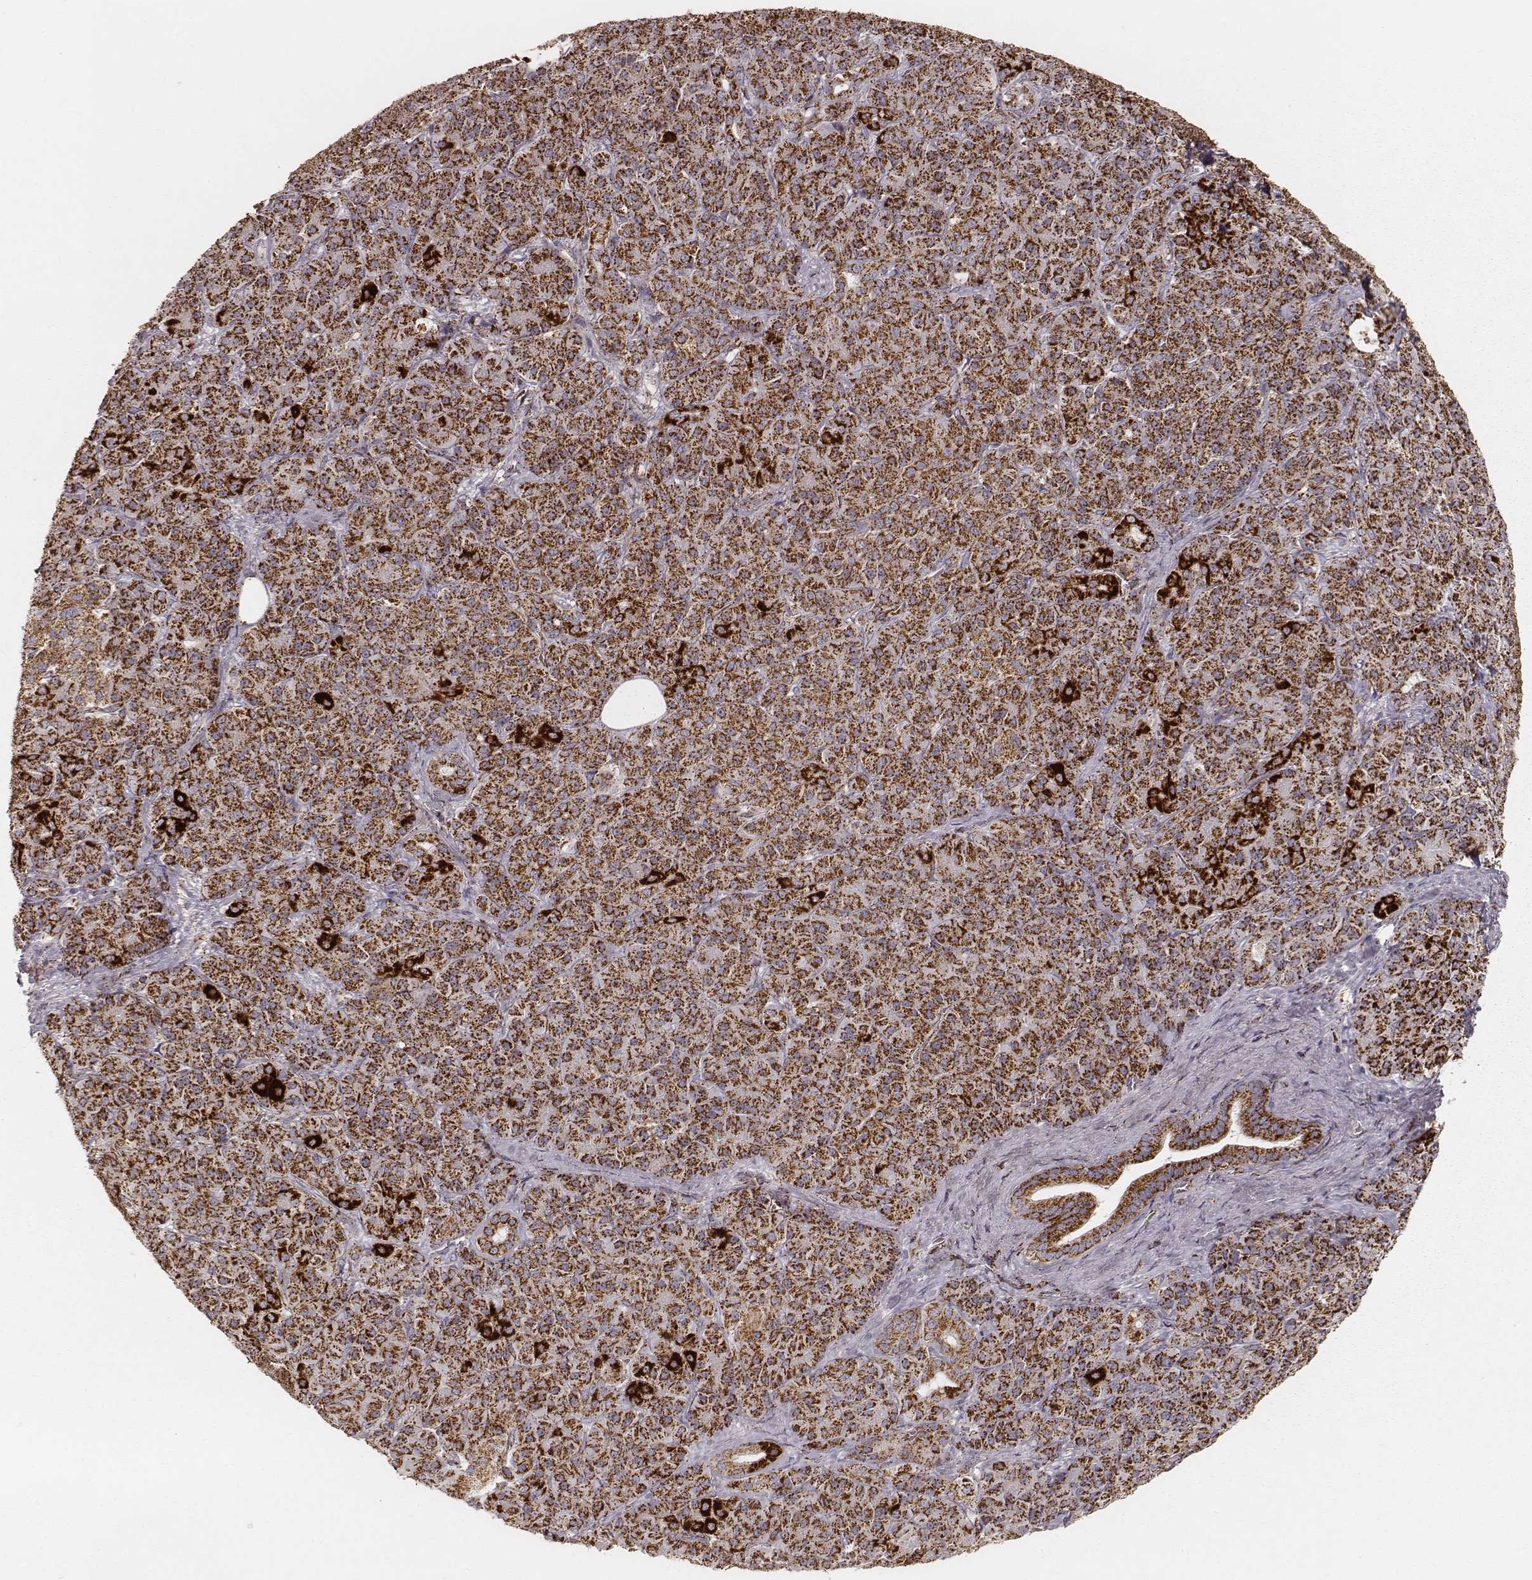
{"staining": {"intensity": "strong", "quantity": ">75%", "location": "cytoplasmic/membranous"}, "tissue": "pancreatic cancer", "cell_type": "Tumor cells", "image_type": "cancer", "snomed": [{"axis": "morphology", "description": "Normal tissue, NOS"}, {"axis": "morphology", "description": "Inflammation, NOS"}, {"axis": "morphology", "description": "Adenocarcinoma, NOS"}, {"axis": "topography", "description": "Pancreas"}], "caption": "This photomicrograph shows pancreatic cancer (adenocarcinoma) stained with immunohistochemistry to label a protein in brown. The cytoplasmic/membranous of tumor cells show strong positivity for the protein. Nuclei are counter-stained blue.", "gene": "CS", "patient": {"sex": "male", "age": 57}}